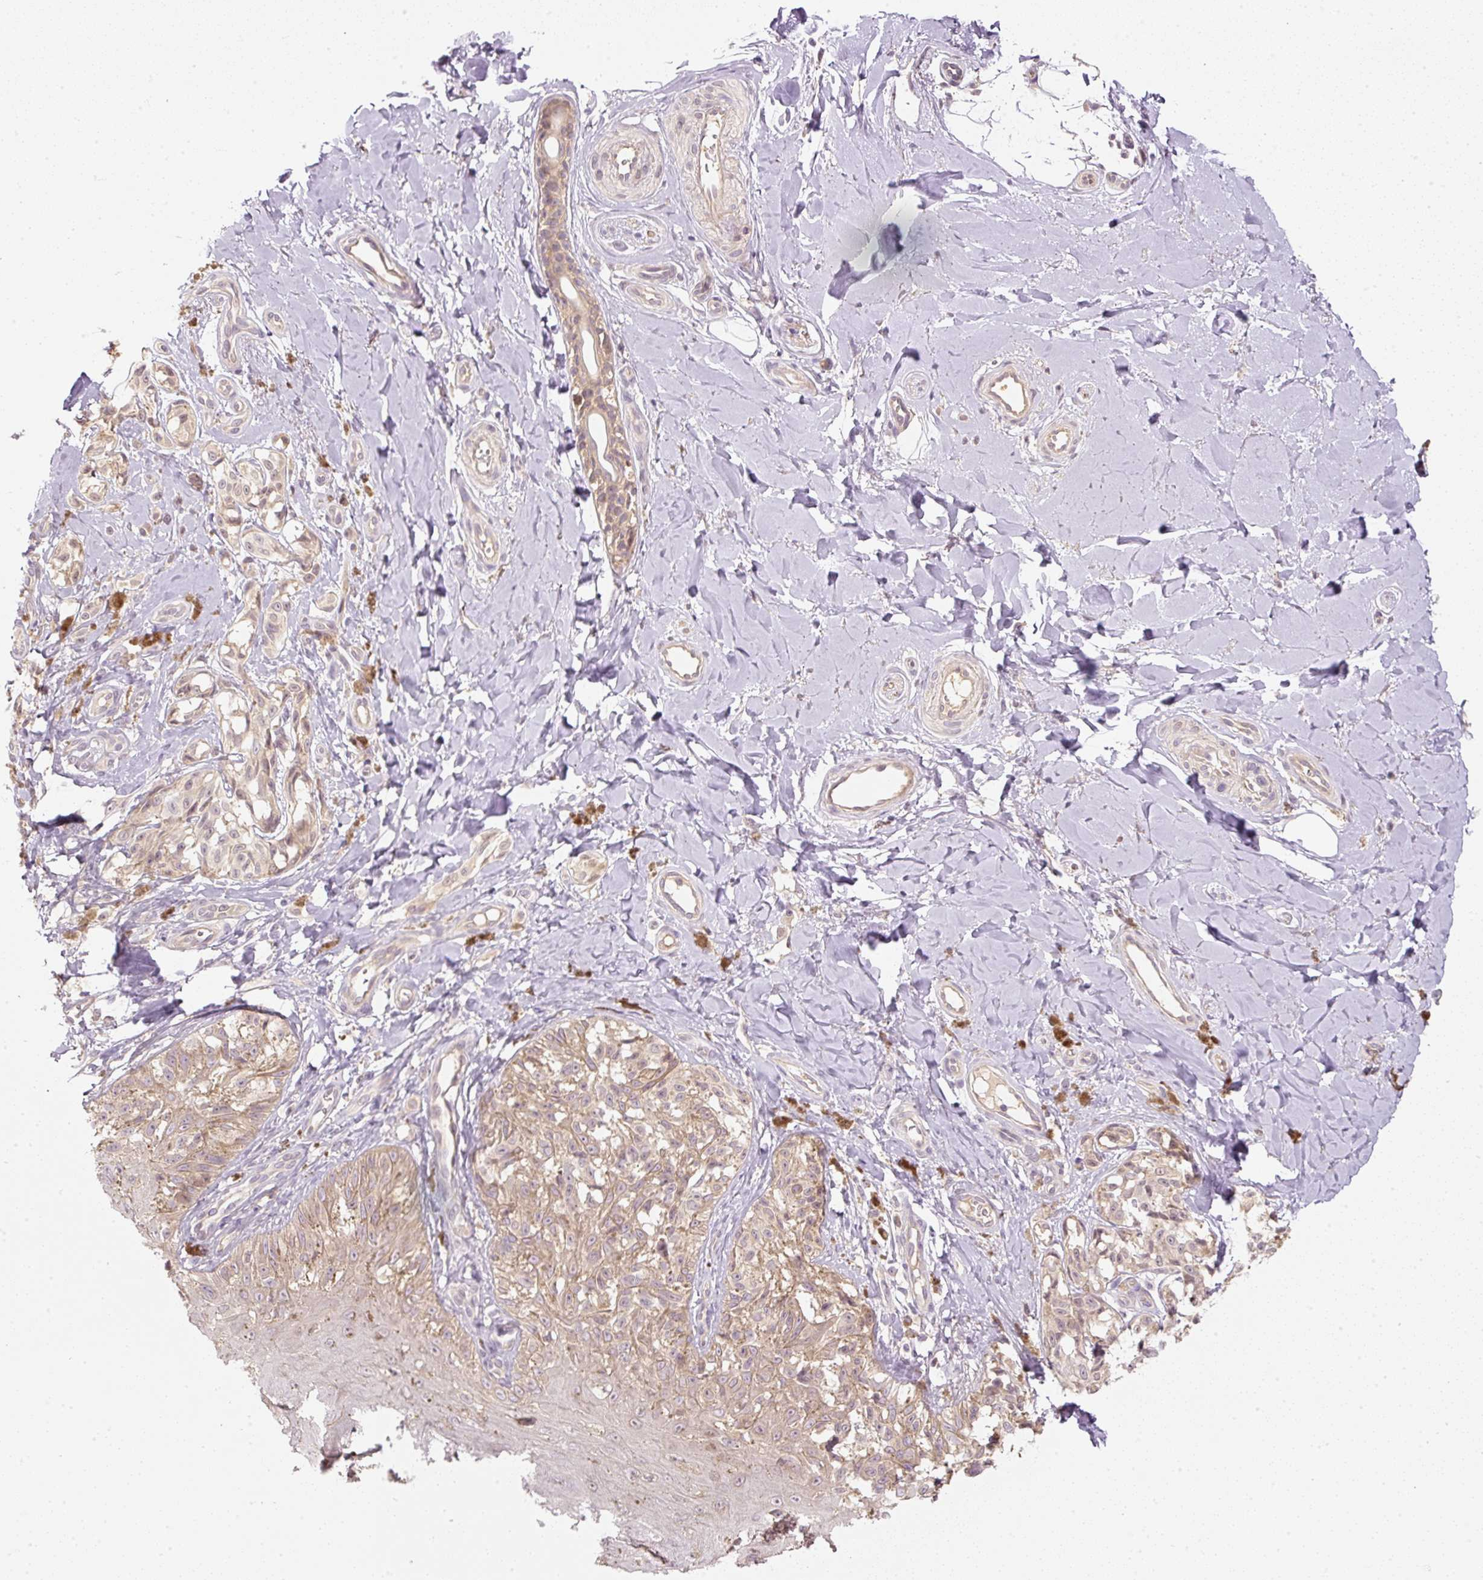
{"staining": {"intensity": "weak", "quantity": "25%-75%", "location": "cytoplasmic/membranous"}, "tissue": "melanoma", "cell_type": "Tumor cells", "image_type": "cancer", "snomed": [{"axis": "morphology", "description": "Malignant melanoma, NOS"}, {"axis": "topography", "description": "Skin"}], "caption": "This histopathology image demonstrates immunohistochemistry (IHC) staining of malignant melanoma, with low weak cytoplasmic/membranous positivity in about 25%-75% of tumor cells.", "gene": "CTTNBP2", "patient": {"sex": "female", "age": 65}}